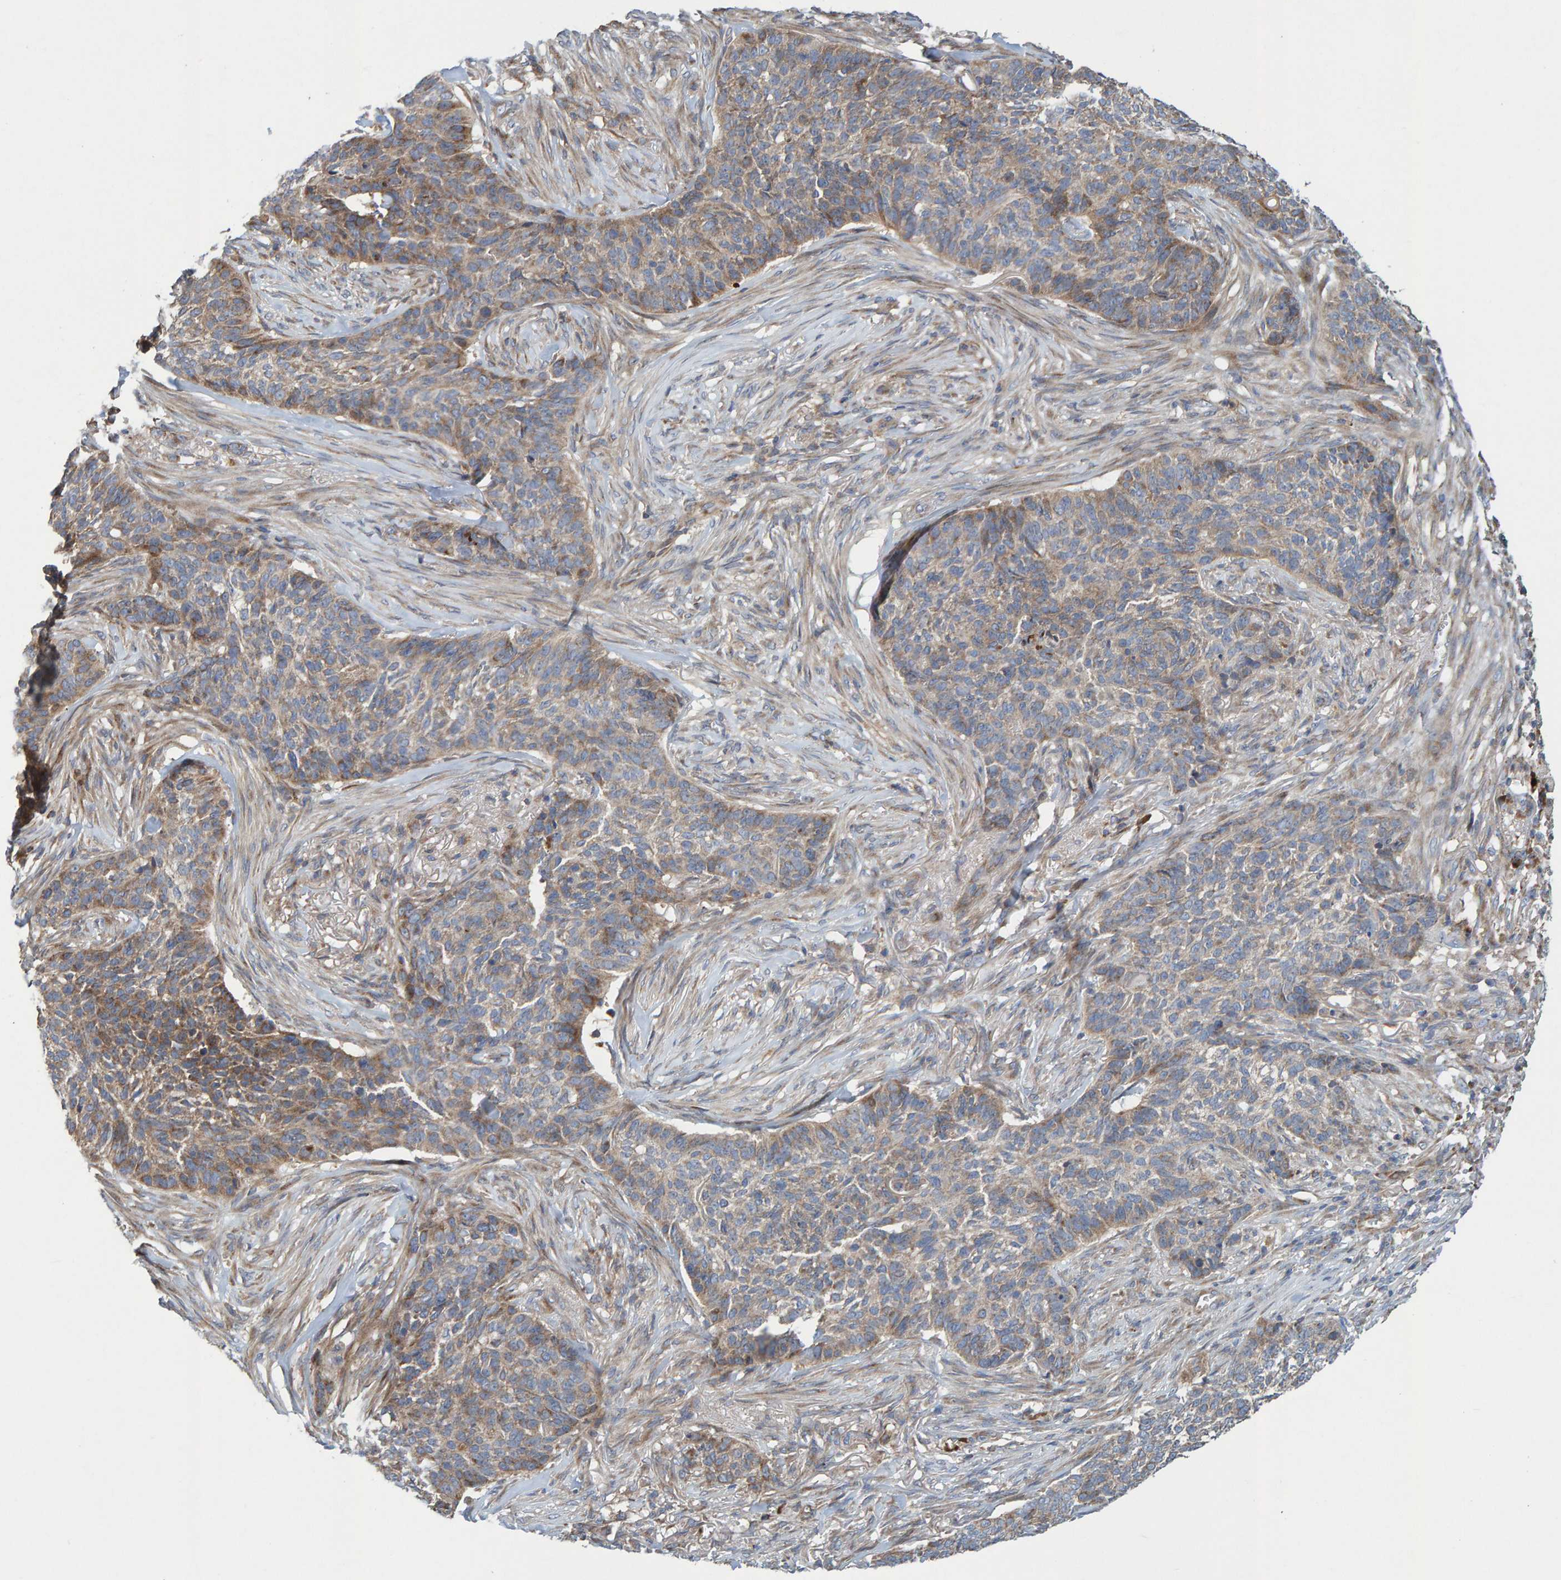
{"staining": {"intensity": "weak", "quantity": "<25%", "location": "cytoplasmic/membranous"}, "tissue": "skin cancer", "cell_type": "Tumor cells", "image_type": "cancer", "snomed": [{"axis": "morphology", "description": "Basal cell carcinoma"}, {"axis": "topography", "description": "Skin"}], "caption": "High power microscopy photomicrograph of an immunohistochemistry (IHC) histopathology image of basal cell carcinoma (skin), revealing no significant positivity in tumor cells.", "gene": "KIAA0753", "patient": {"sex": "male", "age": 85}}